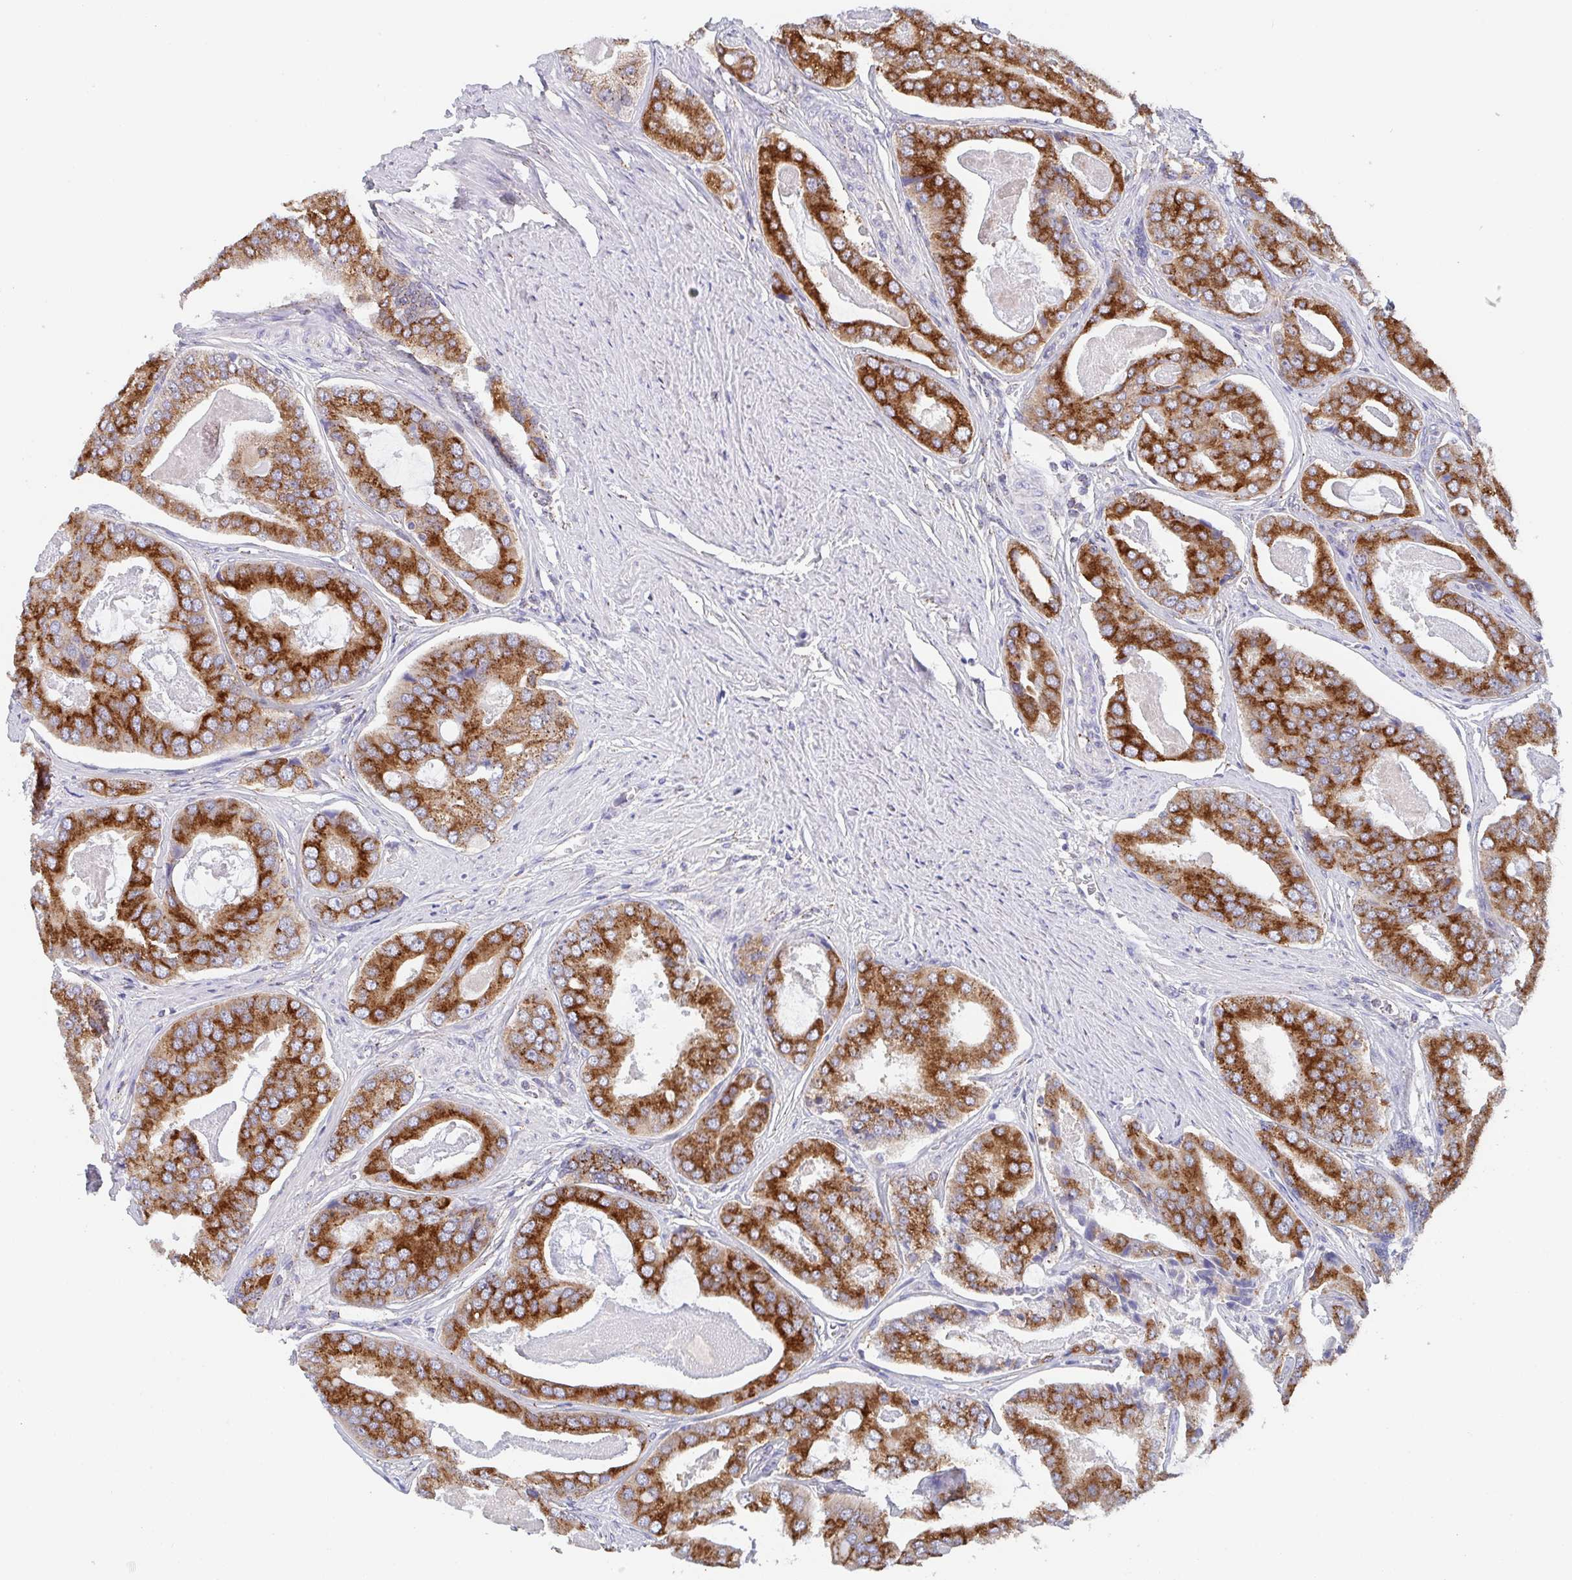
{"staining": {"intensity": "strong", "quantity": ">75%", "location": "cytoplasmic/membranous"}, "tissue": "prostate cancer", "cell_type": "Tumor cells", "image_type": "cancer", "snomed": [{"axis": "morphology", "description": "Adenocarcinoma, High grade"}, {"axis": "topography", "description": "Prostate"}], "caption": "The immunohistochemical stain shows strong cytoplasmic/membranous positivity in tumor cells of prostate cancer tissue.", "gene": "PROSER3", "patient": {"sex": "male", "age": 71}}